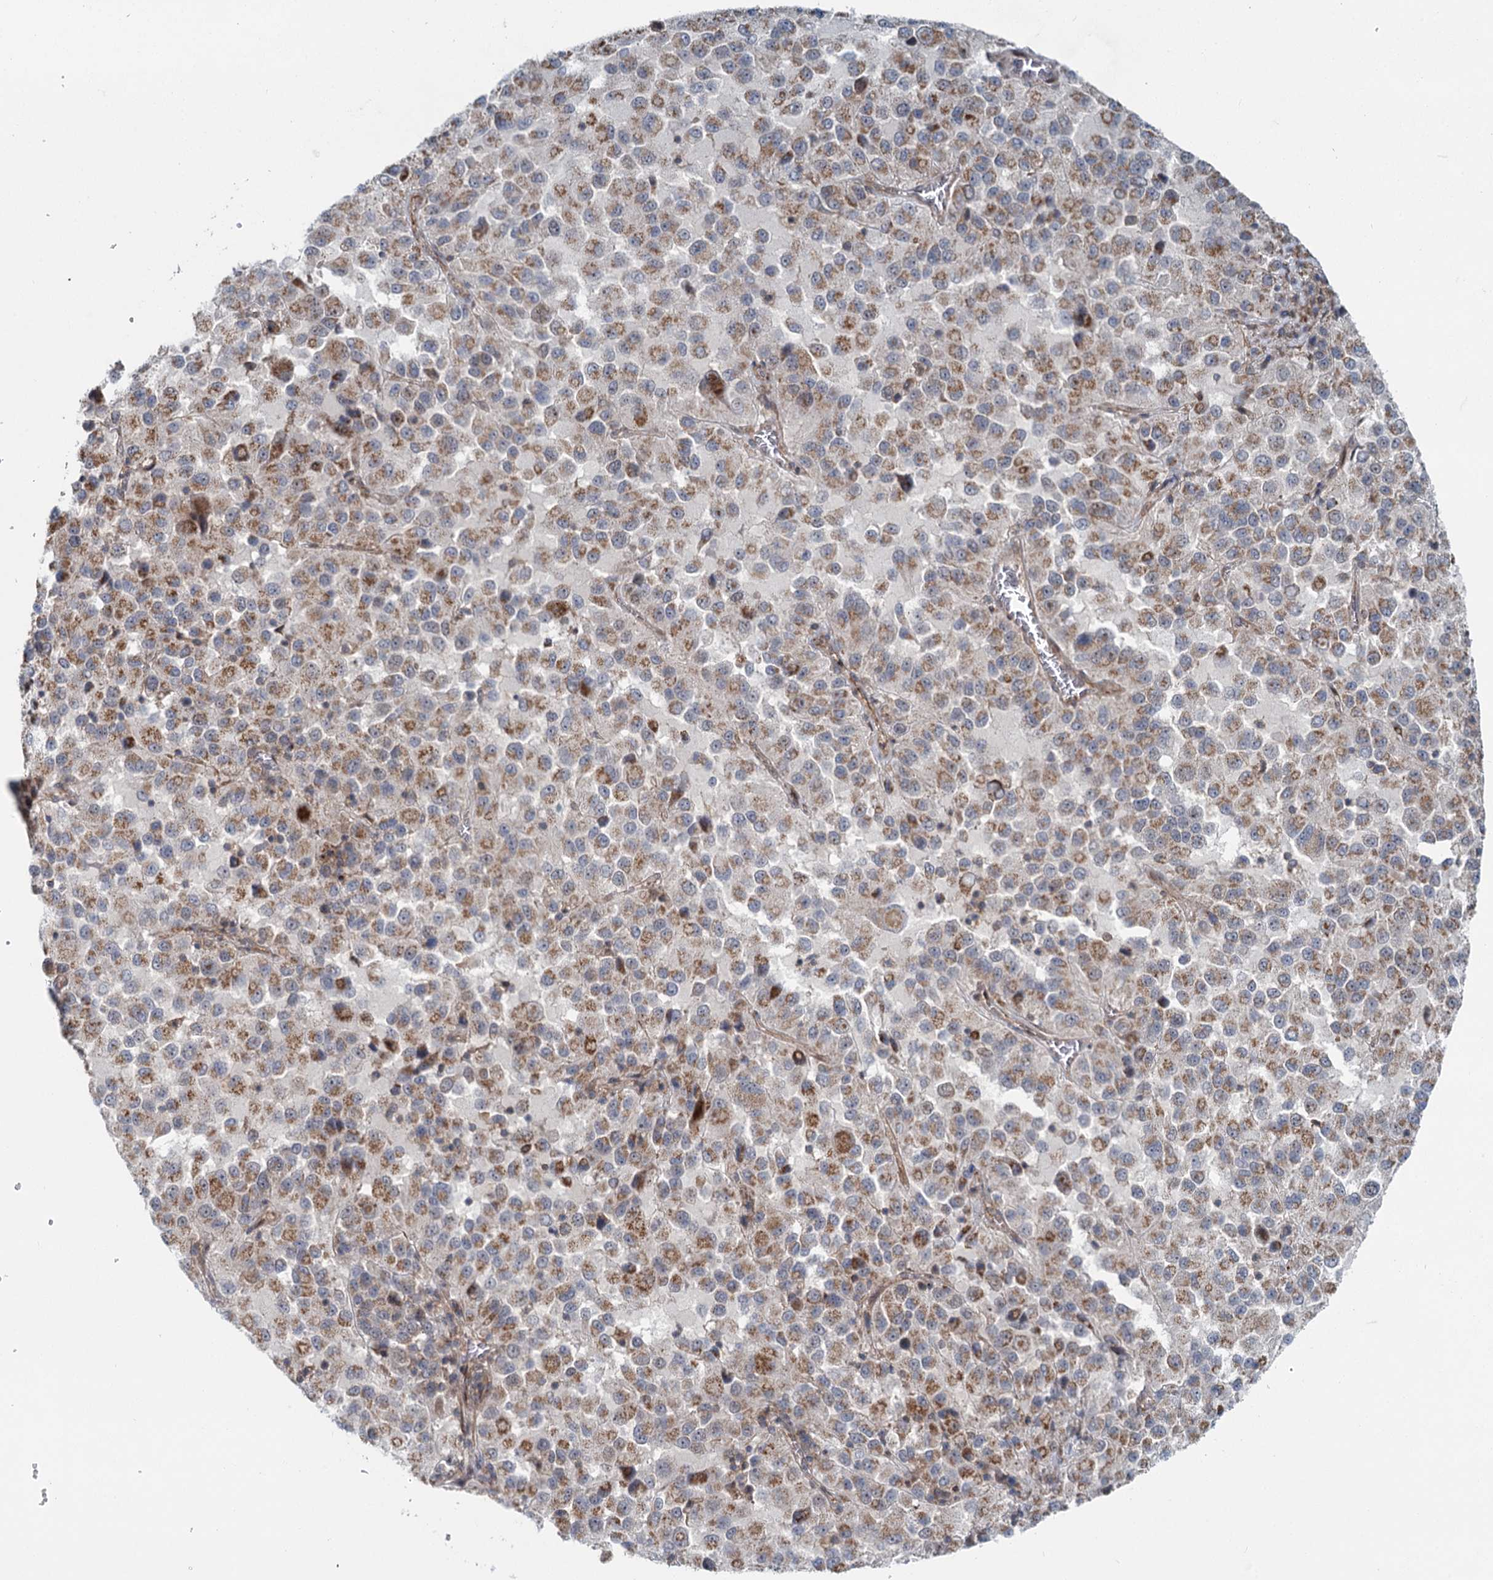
{"staining": {"intensity": "moderate", "quantity": ">75%", "location": "cytoplasmic/membranous"}, "tissue": "melanoma", "cell_type": "Tumor cells", "image_type": "cancer", "snomed": [{"axis": "morphology", "description": "Malignant melanoma, Metastatic site"}, {"axis": "topography", "description": "Lung"}], "caption": "This photomicrograph demonstrates malignant melanoma (metastatic site) stained with IHC to label a protein in brown. The cytoplasmic/membranous of tumor cells show moderate positivity for the protein. Nuclei are counter-stained blue.", "gene": "ADCY2", "patient": {"sex": "male", "age": 64}}